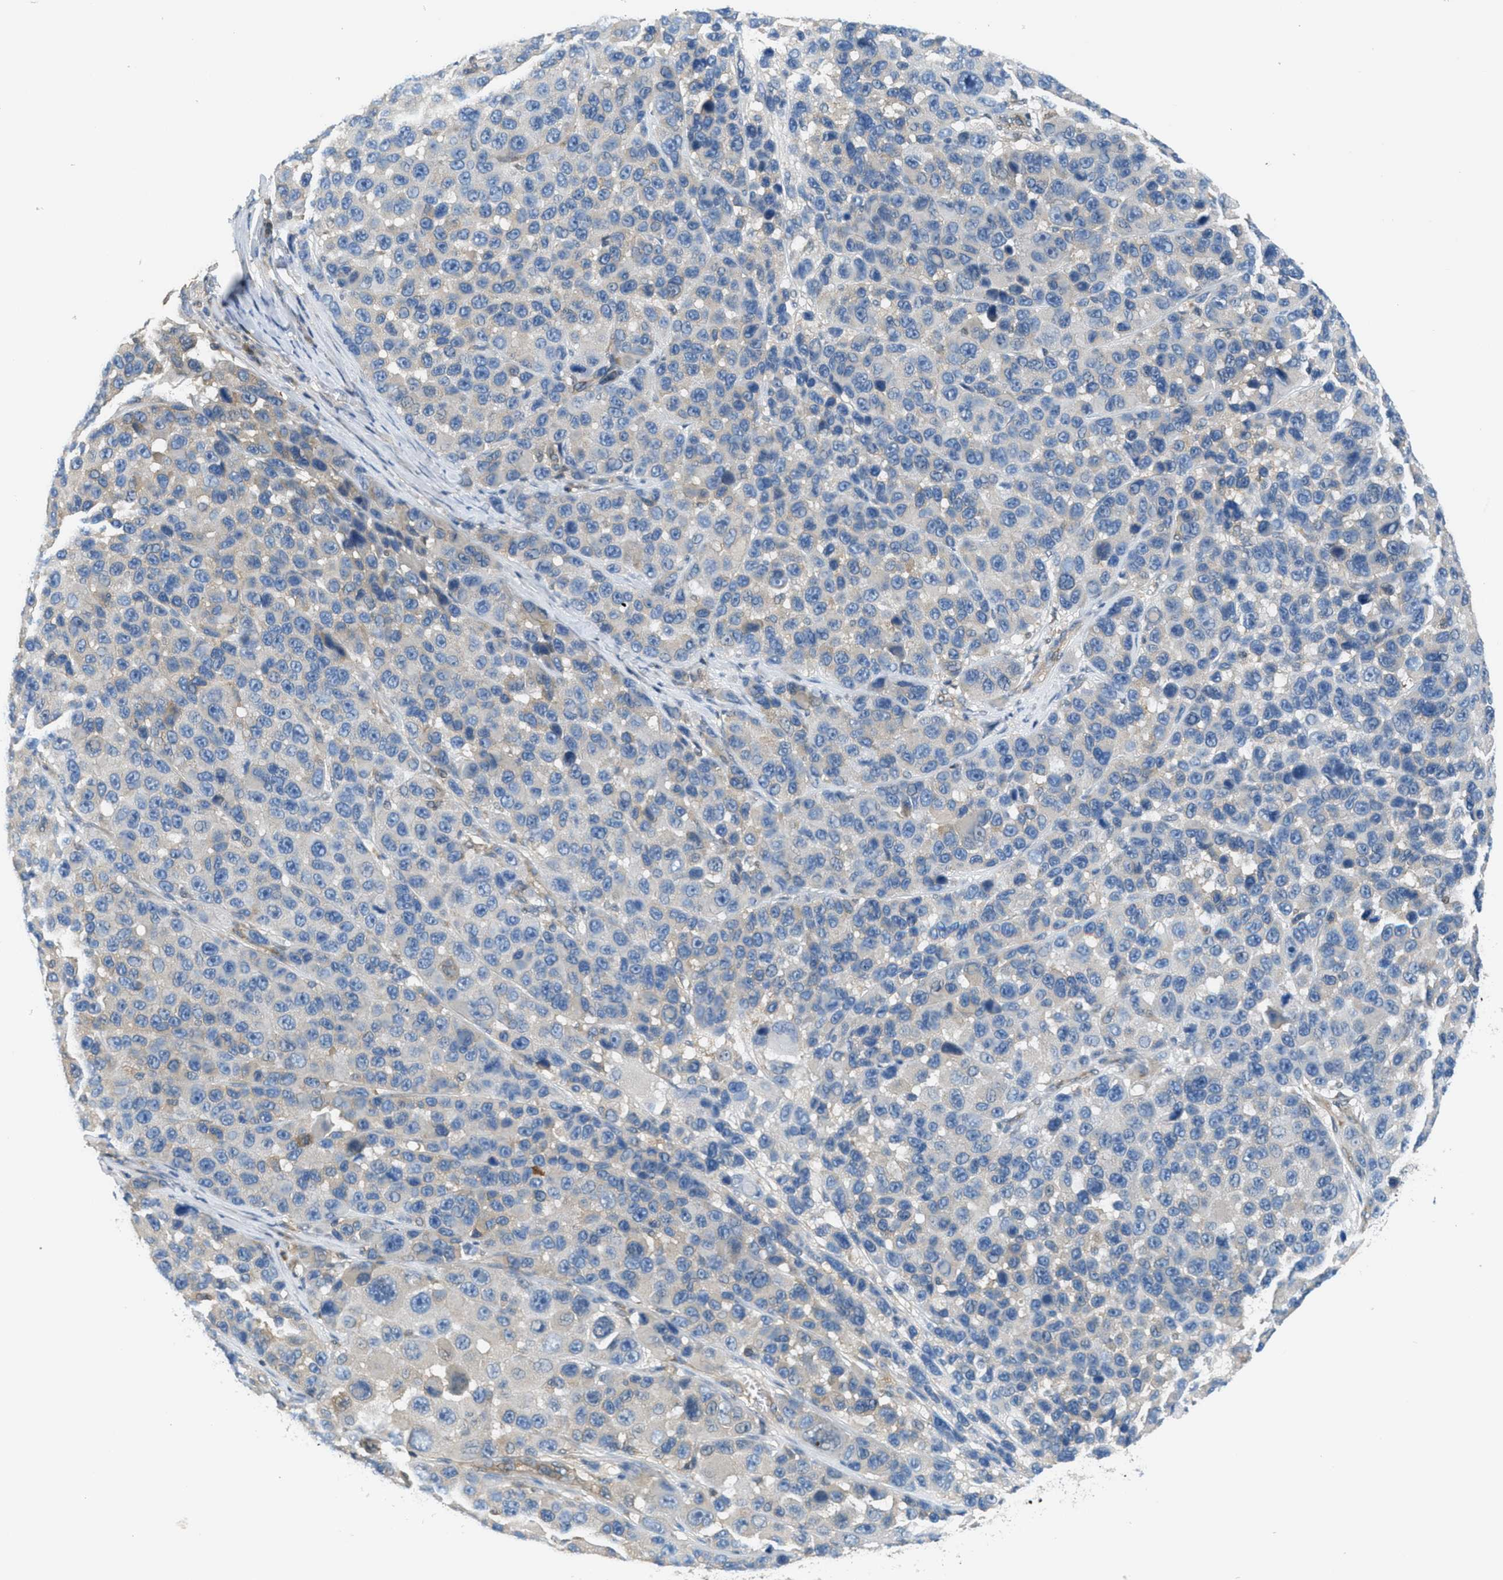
{"staining": {"intensity": "negative", "quantity": "none", "location": "none"}, "tissue": "melanoma", "cell_type": "Tumor cells", "image_type": "cancer", "snomed": [{"axis": "morphology", "description": "Malignant melanoma, NOS"}, {"axis": "topography", "description": "Skin"}], "caption": "The histopathology image reveals no significant staining in tumor cells of malignant melanoma.", "gene": "PIP5K1C", "patient": {"sex": "male", "age": 53}}